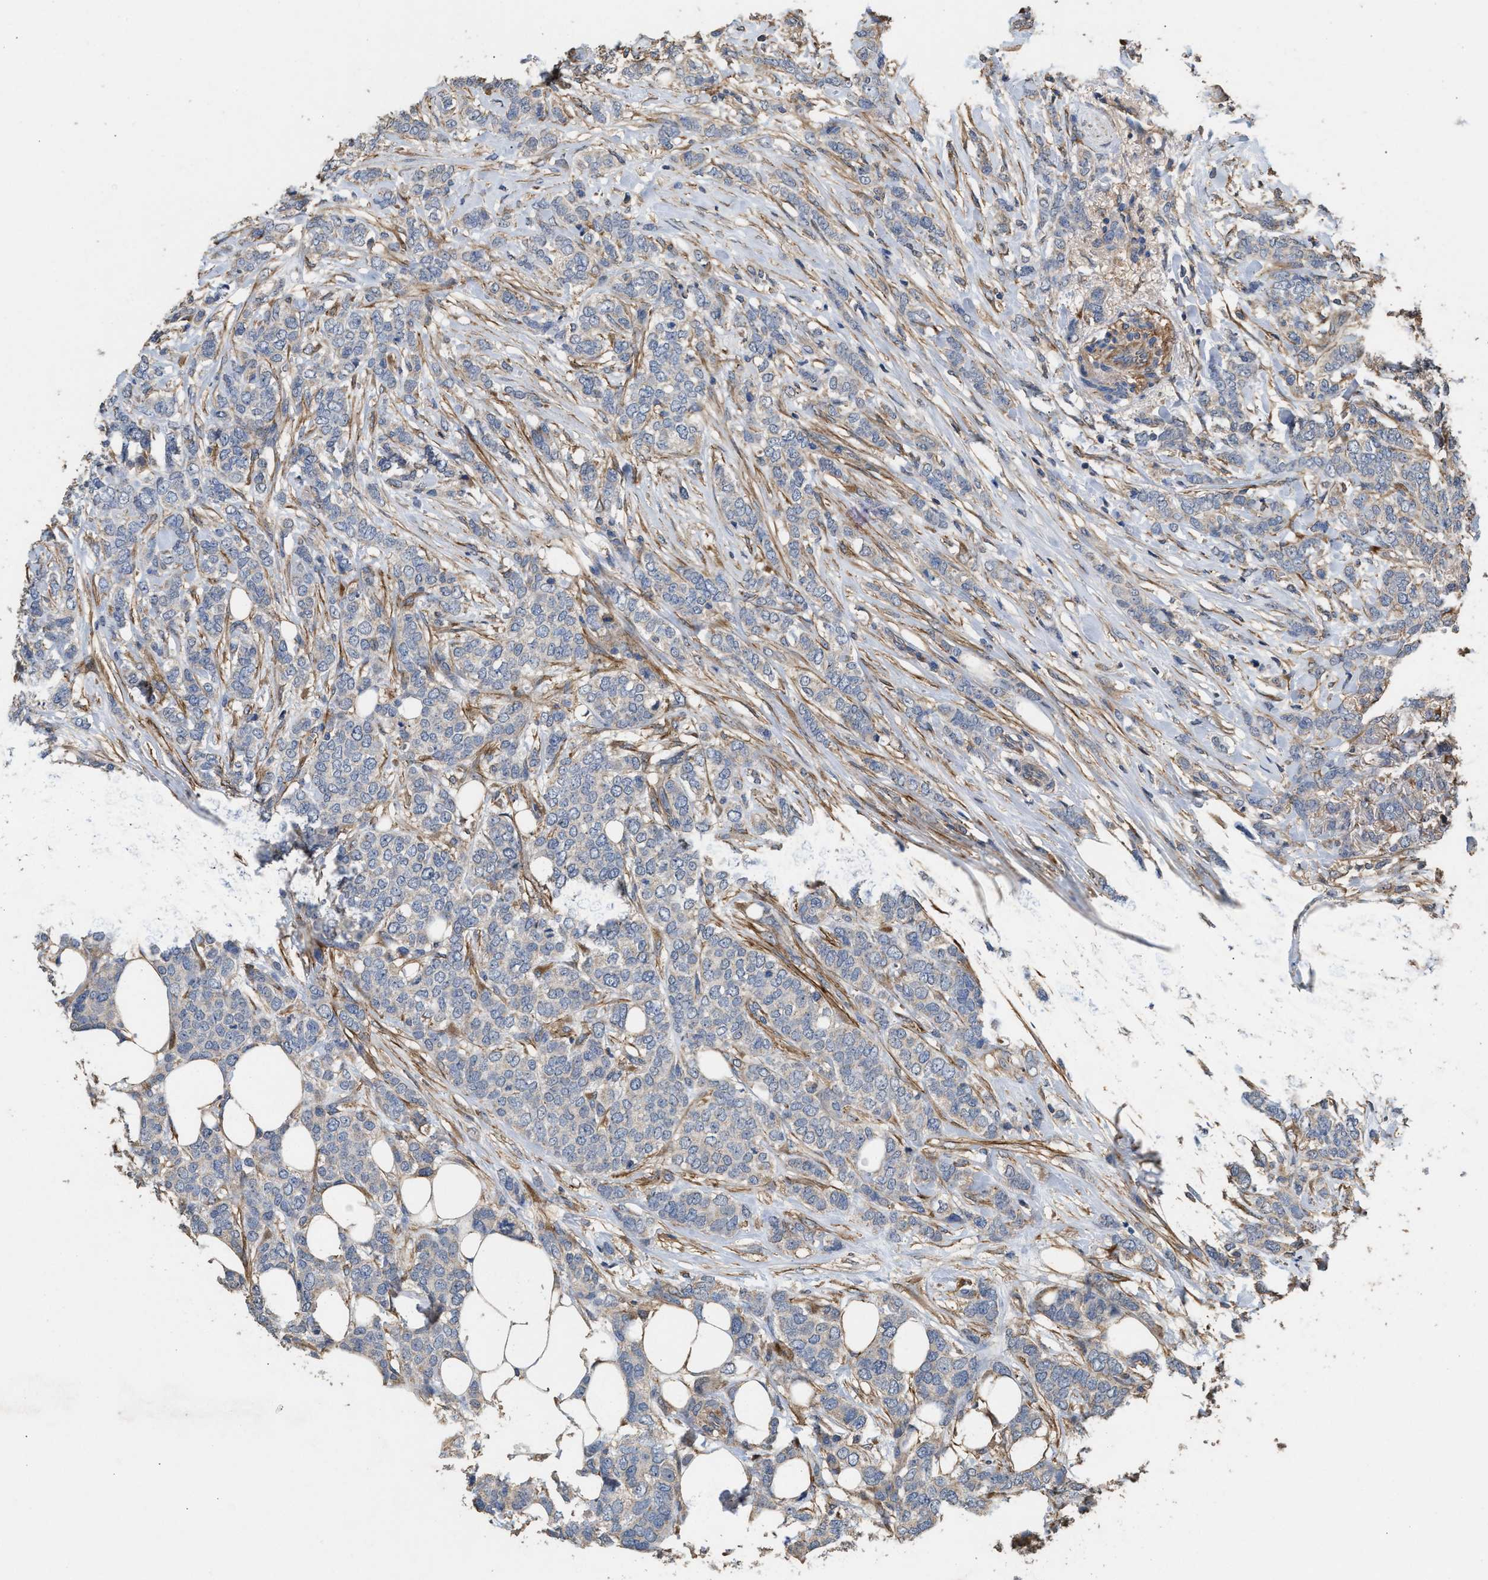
{"staining": {"intensity": "negative", "quantity": "none", "location": "none"}, "tissue": "breast cancer", "cell_type": "Tumor cells", "image_type": "cancer", "snomed": [{"axis": "morphology", "description": "Lobular carcinoma"}, {"axis": "topography", "description": "Skin"}, {"axis": "topography", "description": "Breast"}], "caption": "An image of breast cancer (lobular carcinoma) stained for a protein shows no brown staining in tumor cells.", "gene": "HTRA3", "patient": {"sex": "female", "age": 46}}